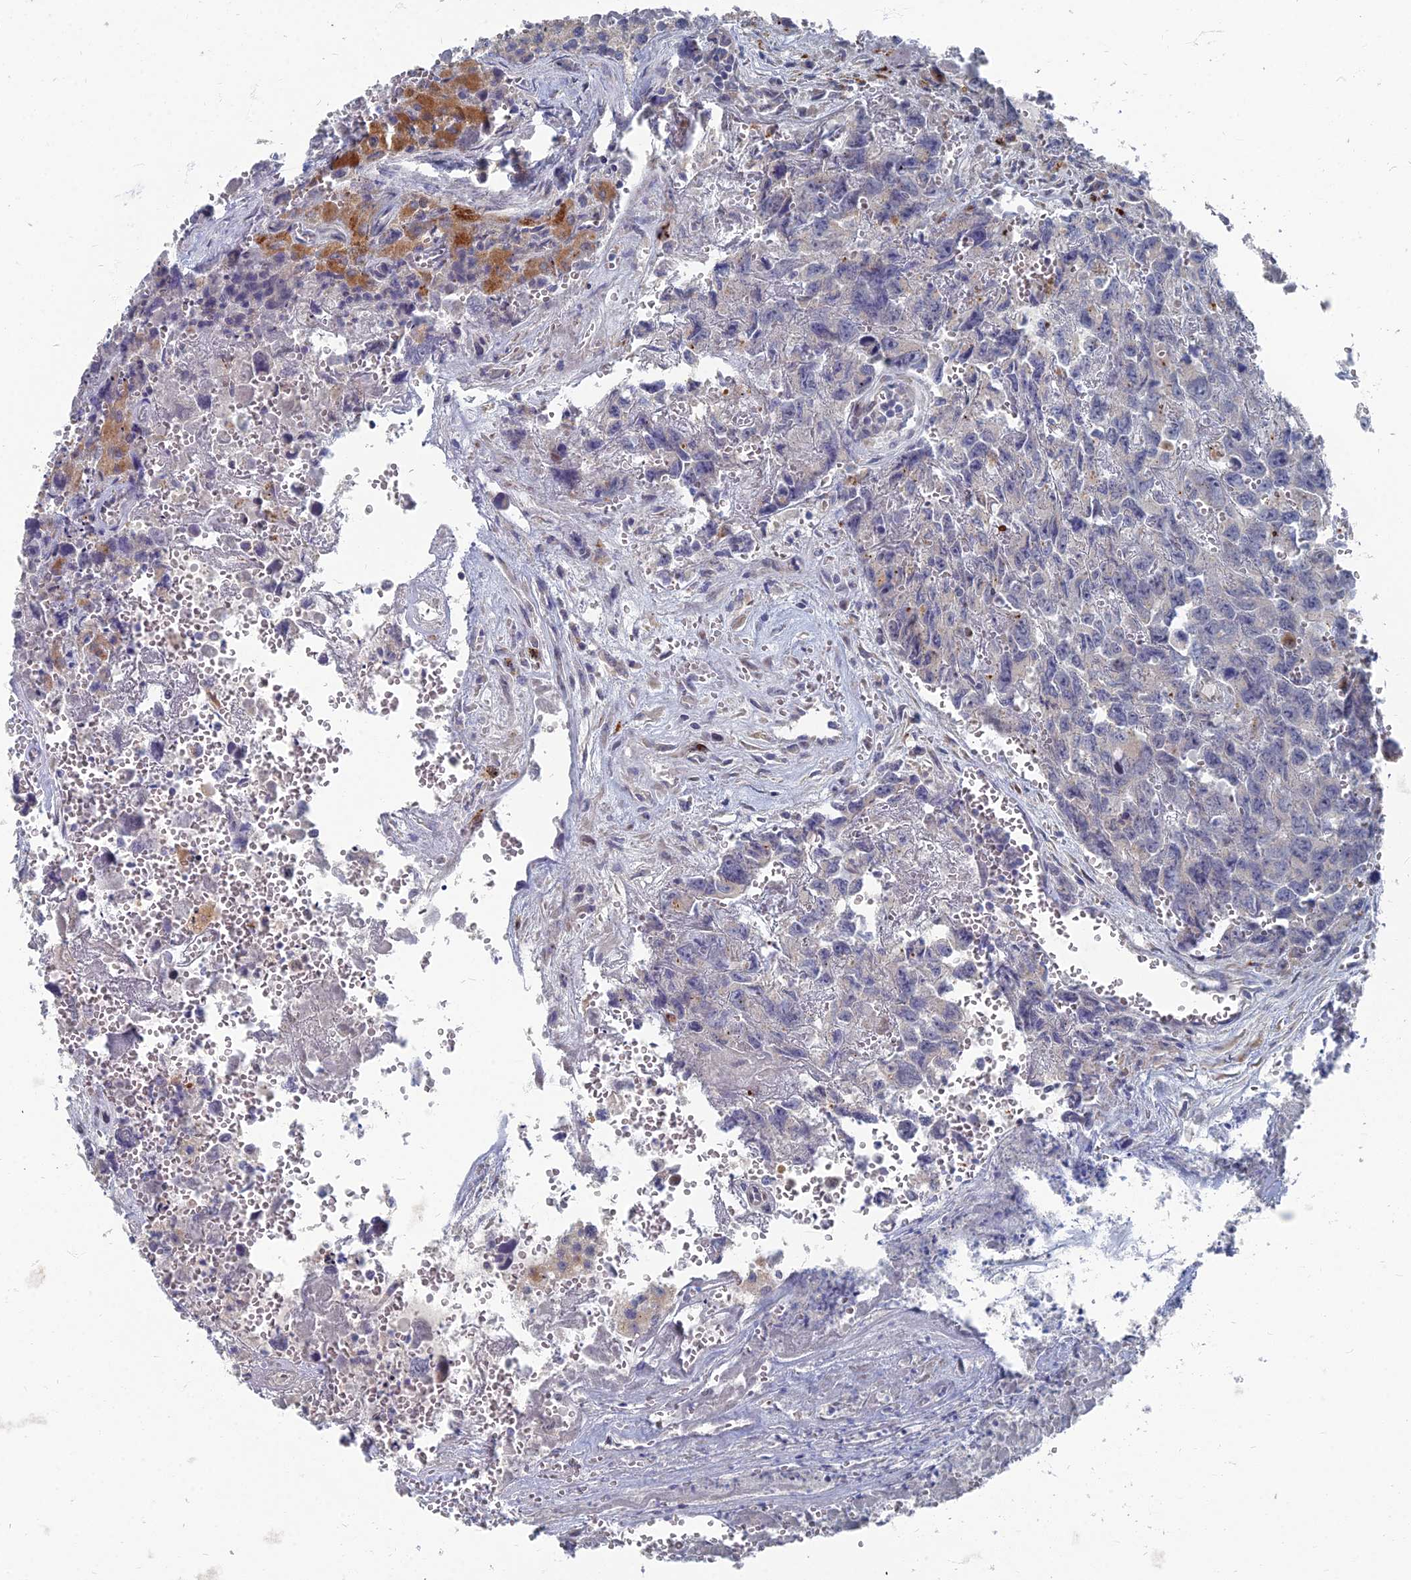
{"staining": {"intensity": "negative", "quantity": "none", "location": "none"}, "tissue": "testis cancer", "cell_type": "Tumor cells", "image_type": "cancer", "snomed": [{"axis": "morphology", "description": "Carcinoma, Embryonal, NOS"}, {"axis": "topography", "description": "Testis"}], "caption": "There is no significant positivity in tumor cells of testis cancer.", "gene": "TMEM128", "patient": {"sex": "male", "age": 31}}